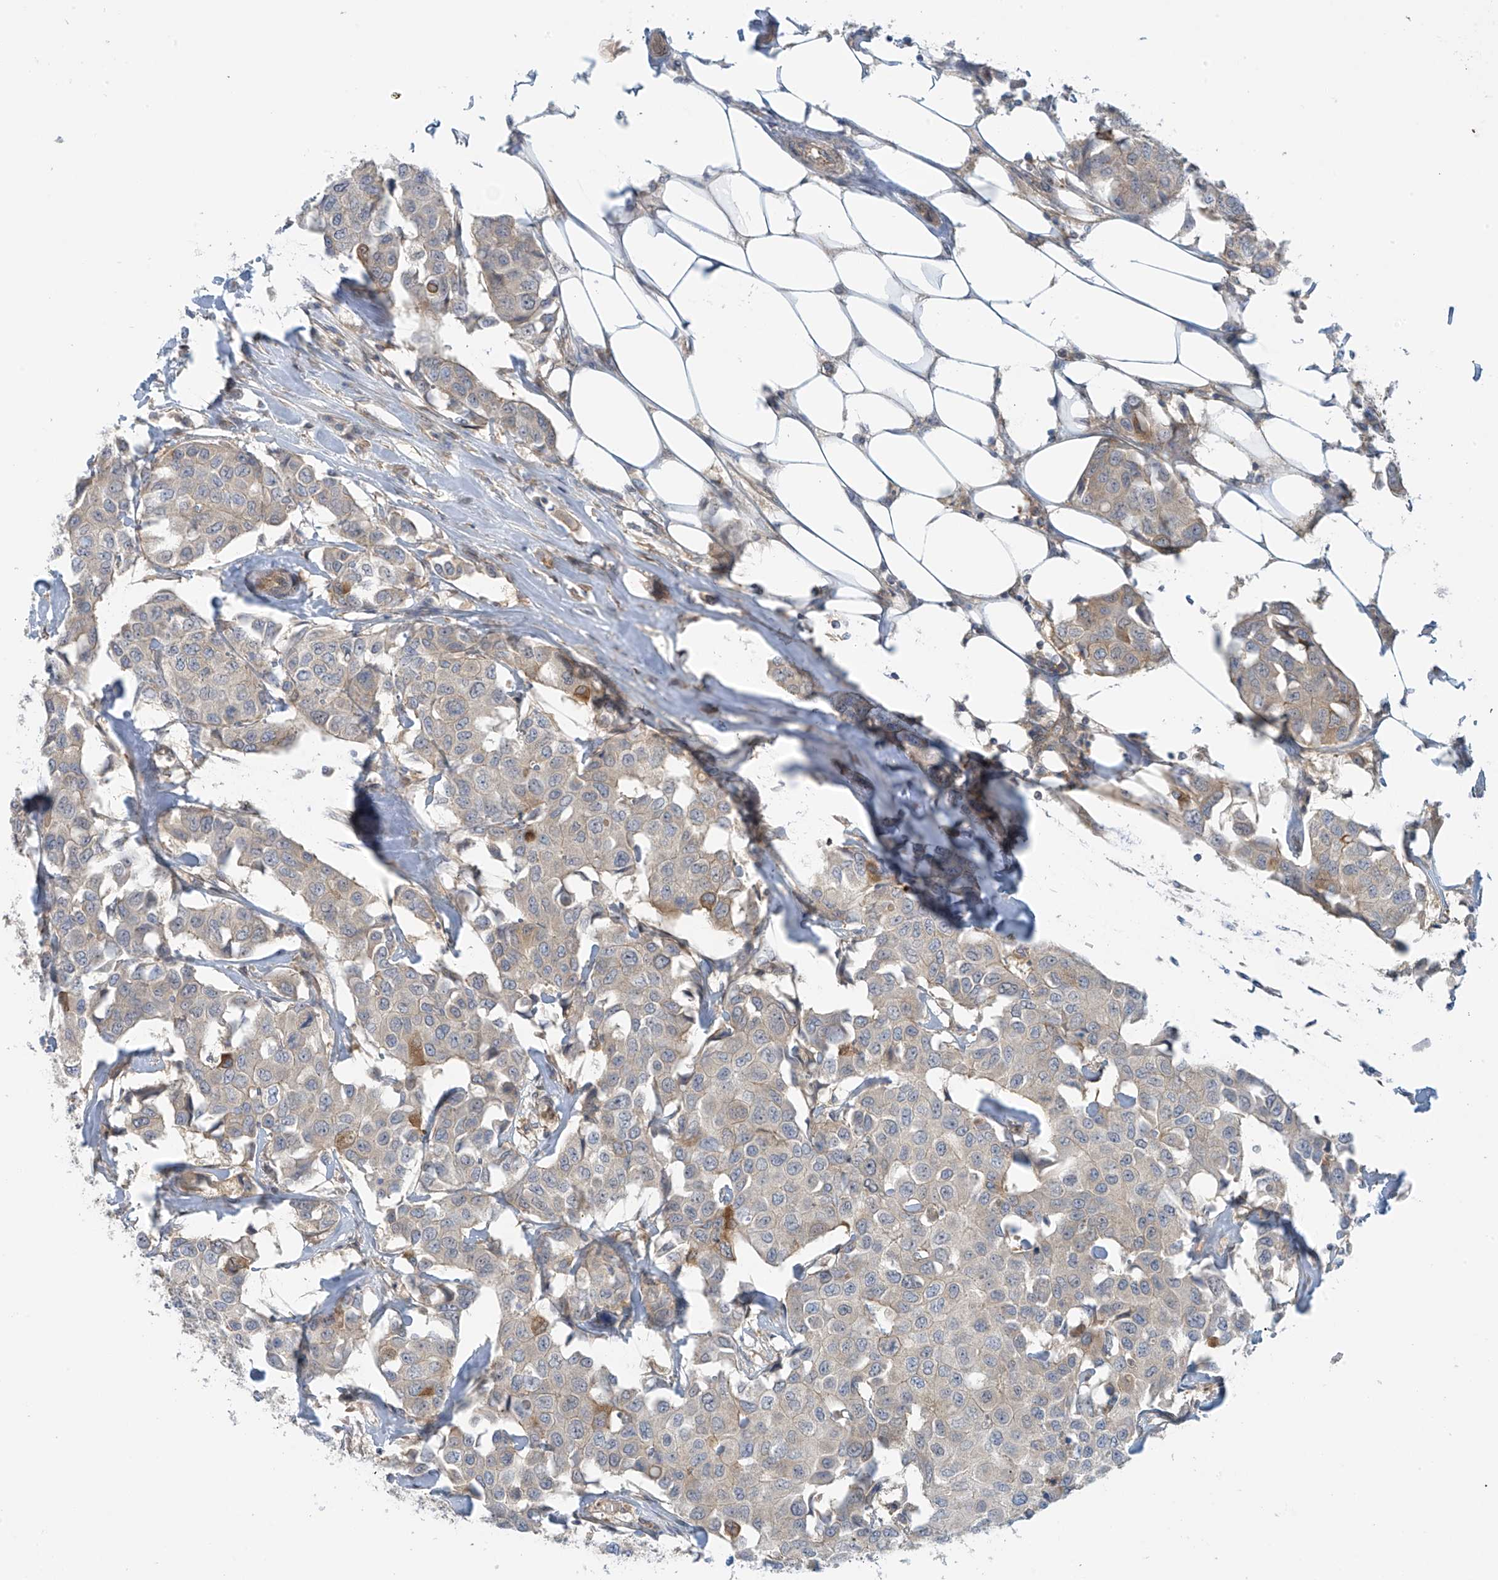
{"staining": {"intensity": "moderate", "quantity": "<25%", "location": "cytoplasmic/membranous"}, "tissue": "breast cancer", "cell_type": "Tumor cells", "image_type": "cancer", "snomed": [{"axis": "morphology", "description": "Duct carcinoma"}, {"axis": "topography", "description": "Breast"}], "caption": "High-magnification brightfield microscopy of breast infiltrating ductal carcinoma stained with DAB (3,3'-diaminobenzidine) (brown) and counterstained with hematoxylin (blue). tumor cells exhibit moderate cytoplasmic/membranous positivity is appreciated in approximately<25% of cells. (DAB (3,3'-diaminobenzidine) = brown stain, brightfield microscopy at high magnification).", "gene": "FSD1L", "patient": {"sex": "female", "age": 80}}